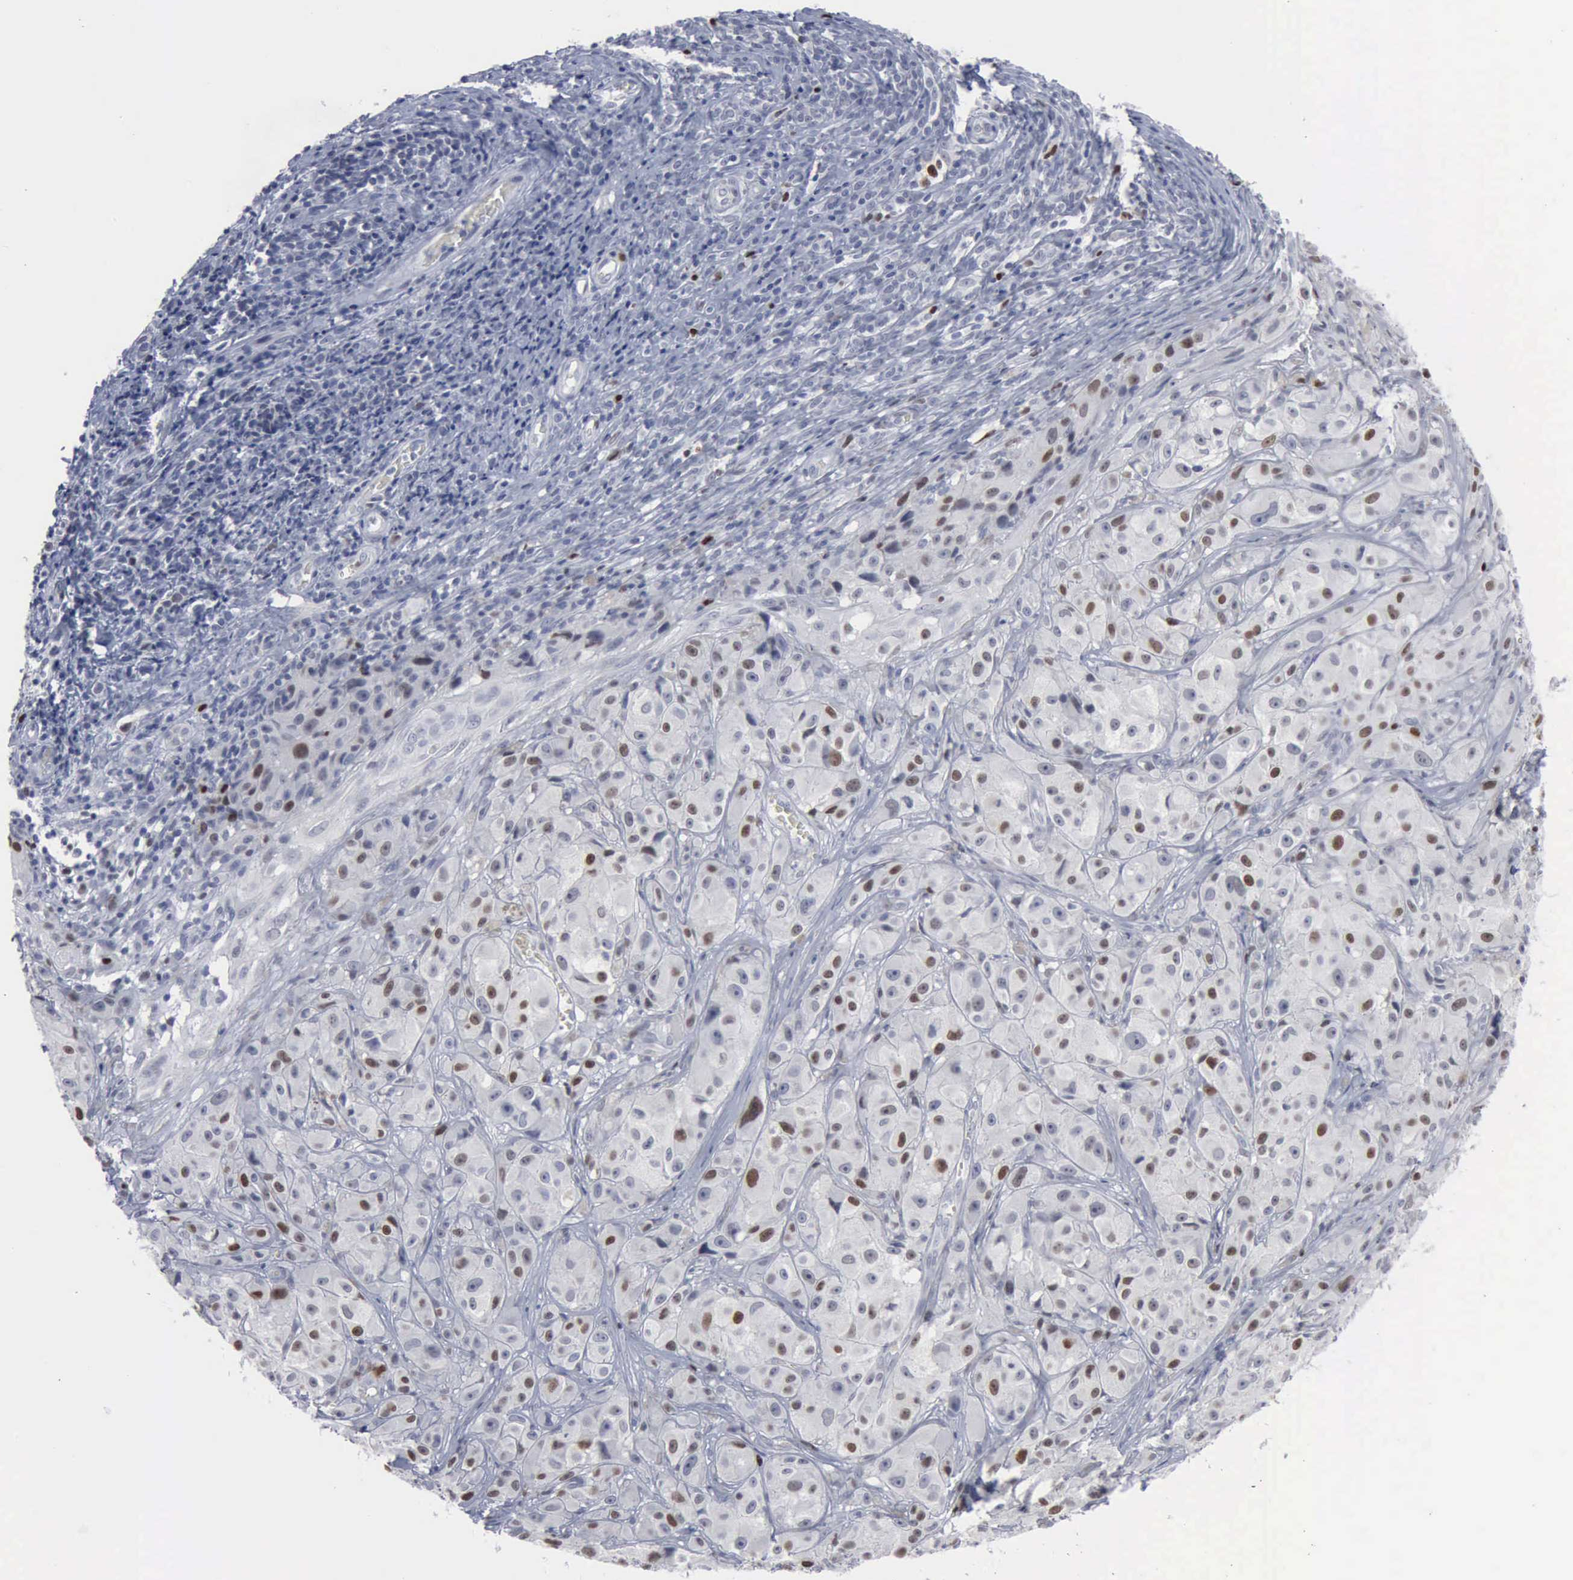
{"staining": {"intensity": "strong", "quantity": "<25%", "location": "nuclear"}, "tissue": "melanoma", "cell_type": "Tumor cells", "image_type": "cancer", "snomed": [{"axis": "morphology", "description": "Malignant melanoma, NOS"}, {"axis": "topography", "description": "Skin"}], "caption": "Protein staining of malignant melanoma tissue displays strong nuclear expression in about <25% of tumor cells.", "gene": "MCM5", "patient": {"sex": "male", "age": 56}}